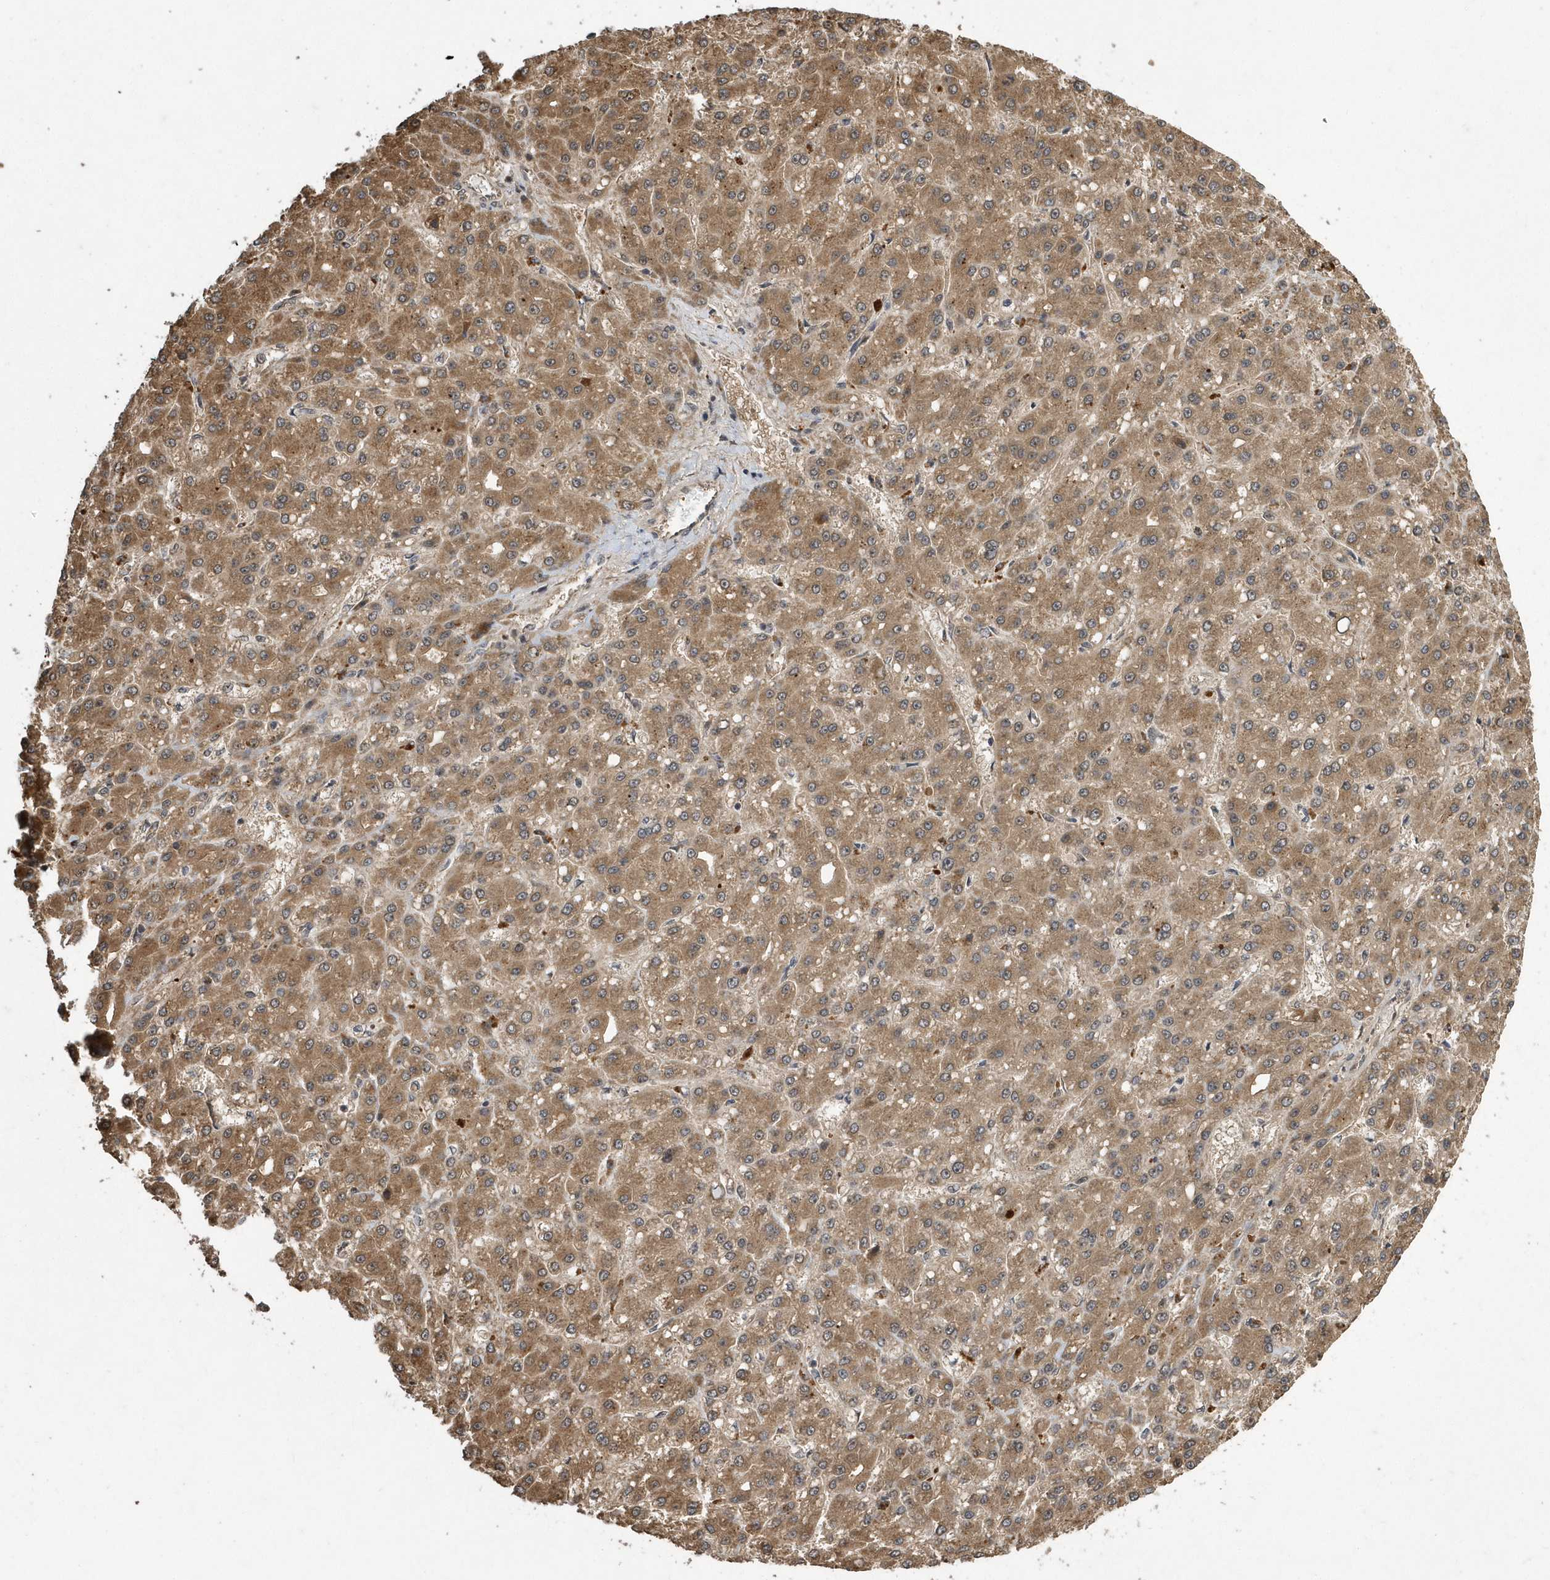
{"staining": {"intensity": "moderate", "quantity": ">75%", "location": "cytoplasmic/membranous"}, "tissue": "liver cancer", "cell_type": "Tumor cells", "image_type": "cancer", "snomed": [{"axis": "morphology", "description": "Carcinoma, Hepatocellular, NOS"}, {"axis": "topography", "description": "Liver"}], "caption": "Immunohistochemistry (IHC) histopathology image of liver cancer stained for a protein (brown), which shows medium levels of moderate cytoplasmic/membranous expression in about >75% of tumor cells.", "gene": "WASHC5", "patient": {"sex": "male", "age": 67}}